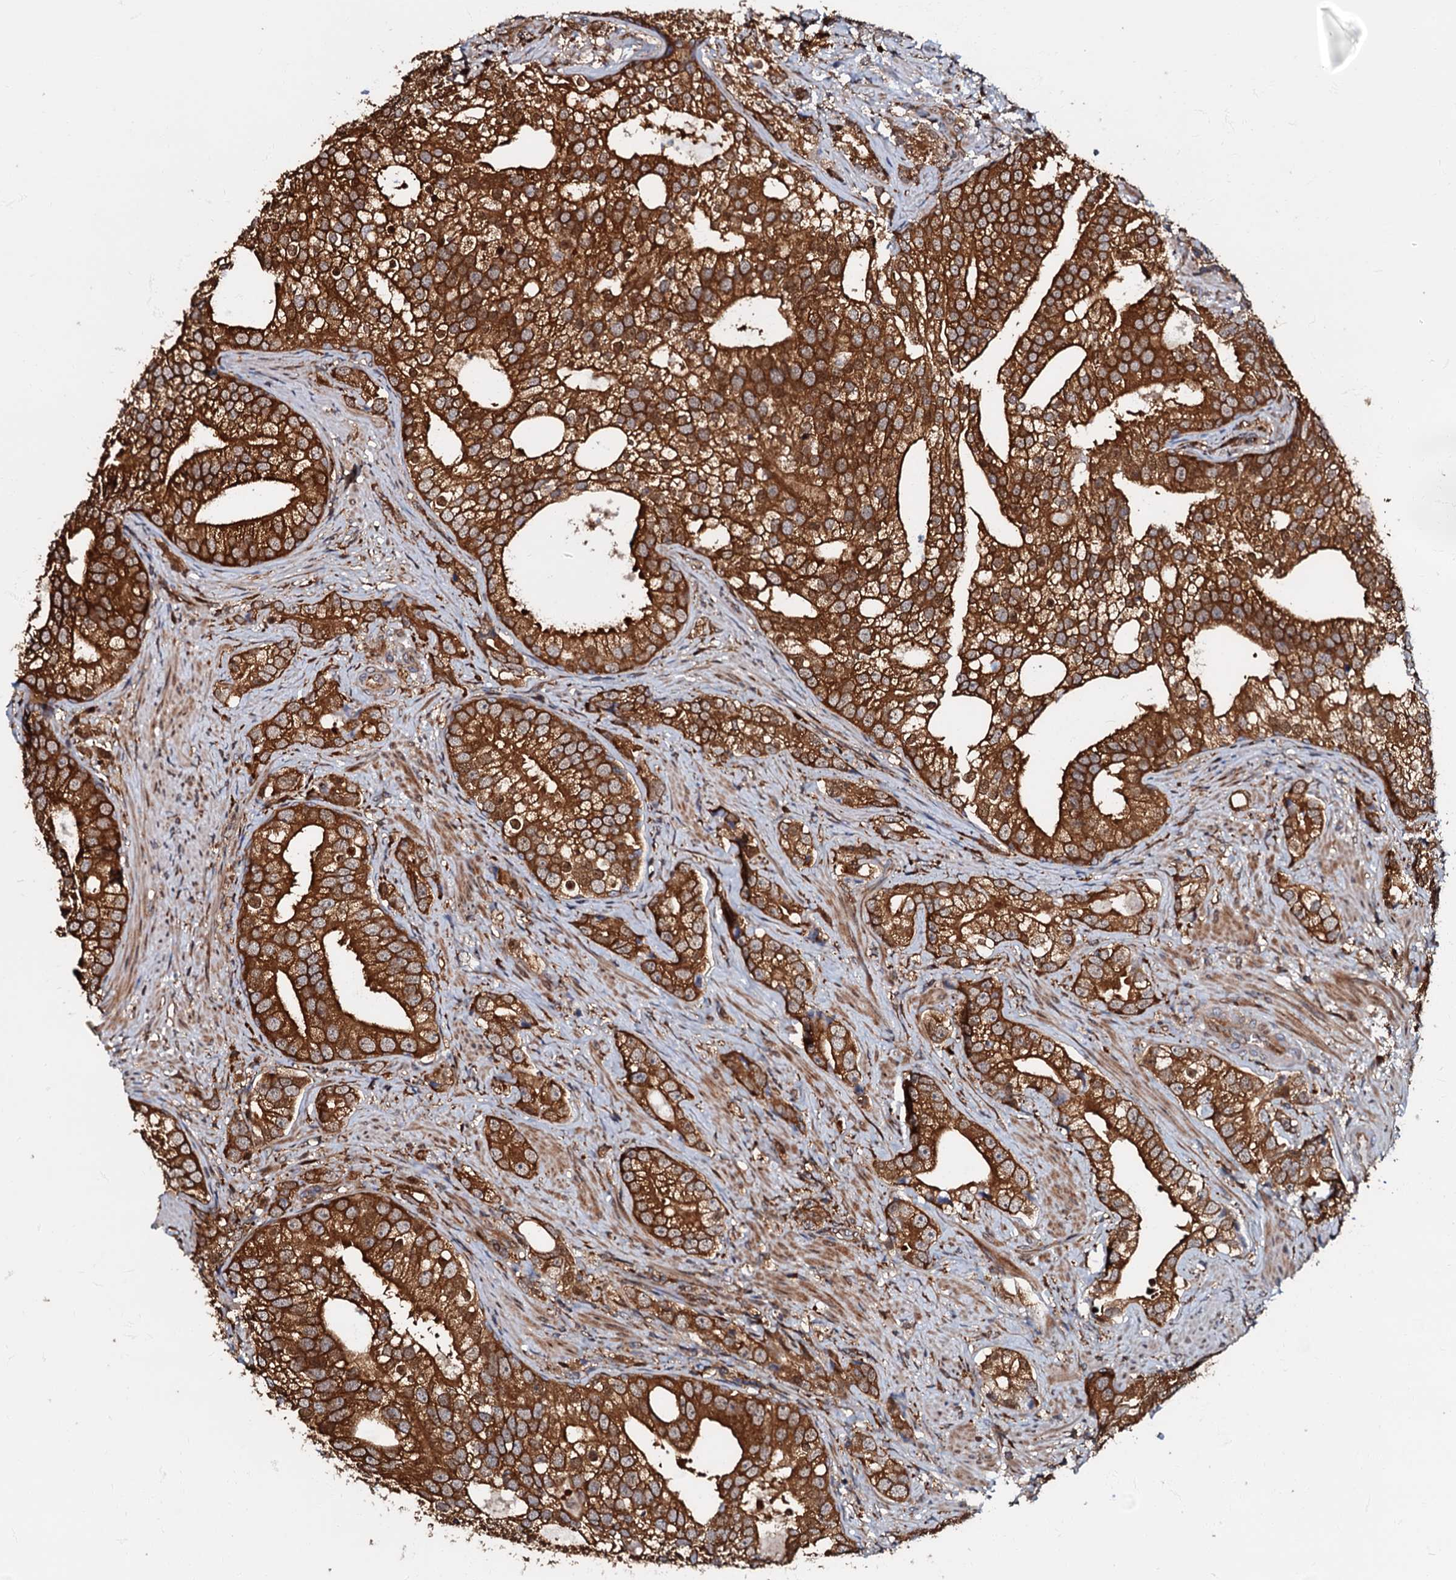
{"staining": {"intensity": "strong", "quantity": ">75%", "location": "cytoplasmic/membranous"}, "tissue": "prostate cancer", "cell_type": "Tumor cells", "image_type": "cancer", "snomed": [{"axis": "morphology", "description": "Adenocarcinoma, High grade"}, {"axis": "topography", "description": "Prostate"}], "caption": "High-grade adenocarcinoma (prostate) stained with a brown dye displays strong cytoplasmic/membranous positive positivity in about >75% of tumor cells.", "gene": "OSBP", "patient": {"sex": "male", "age": 75}}